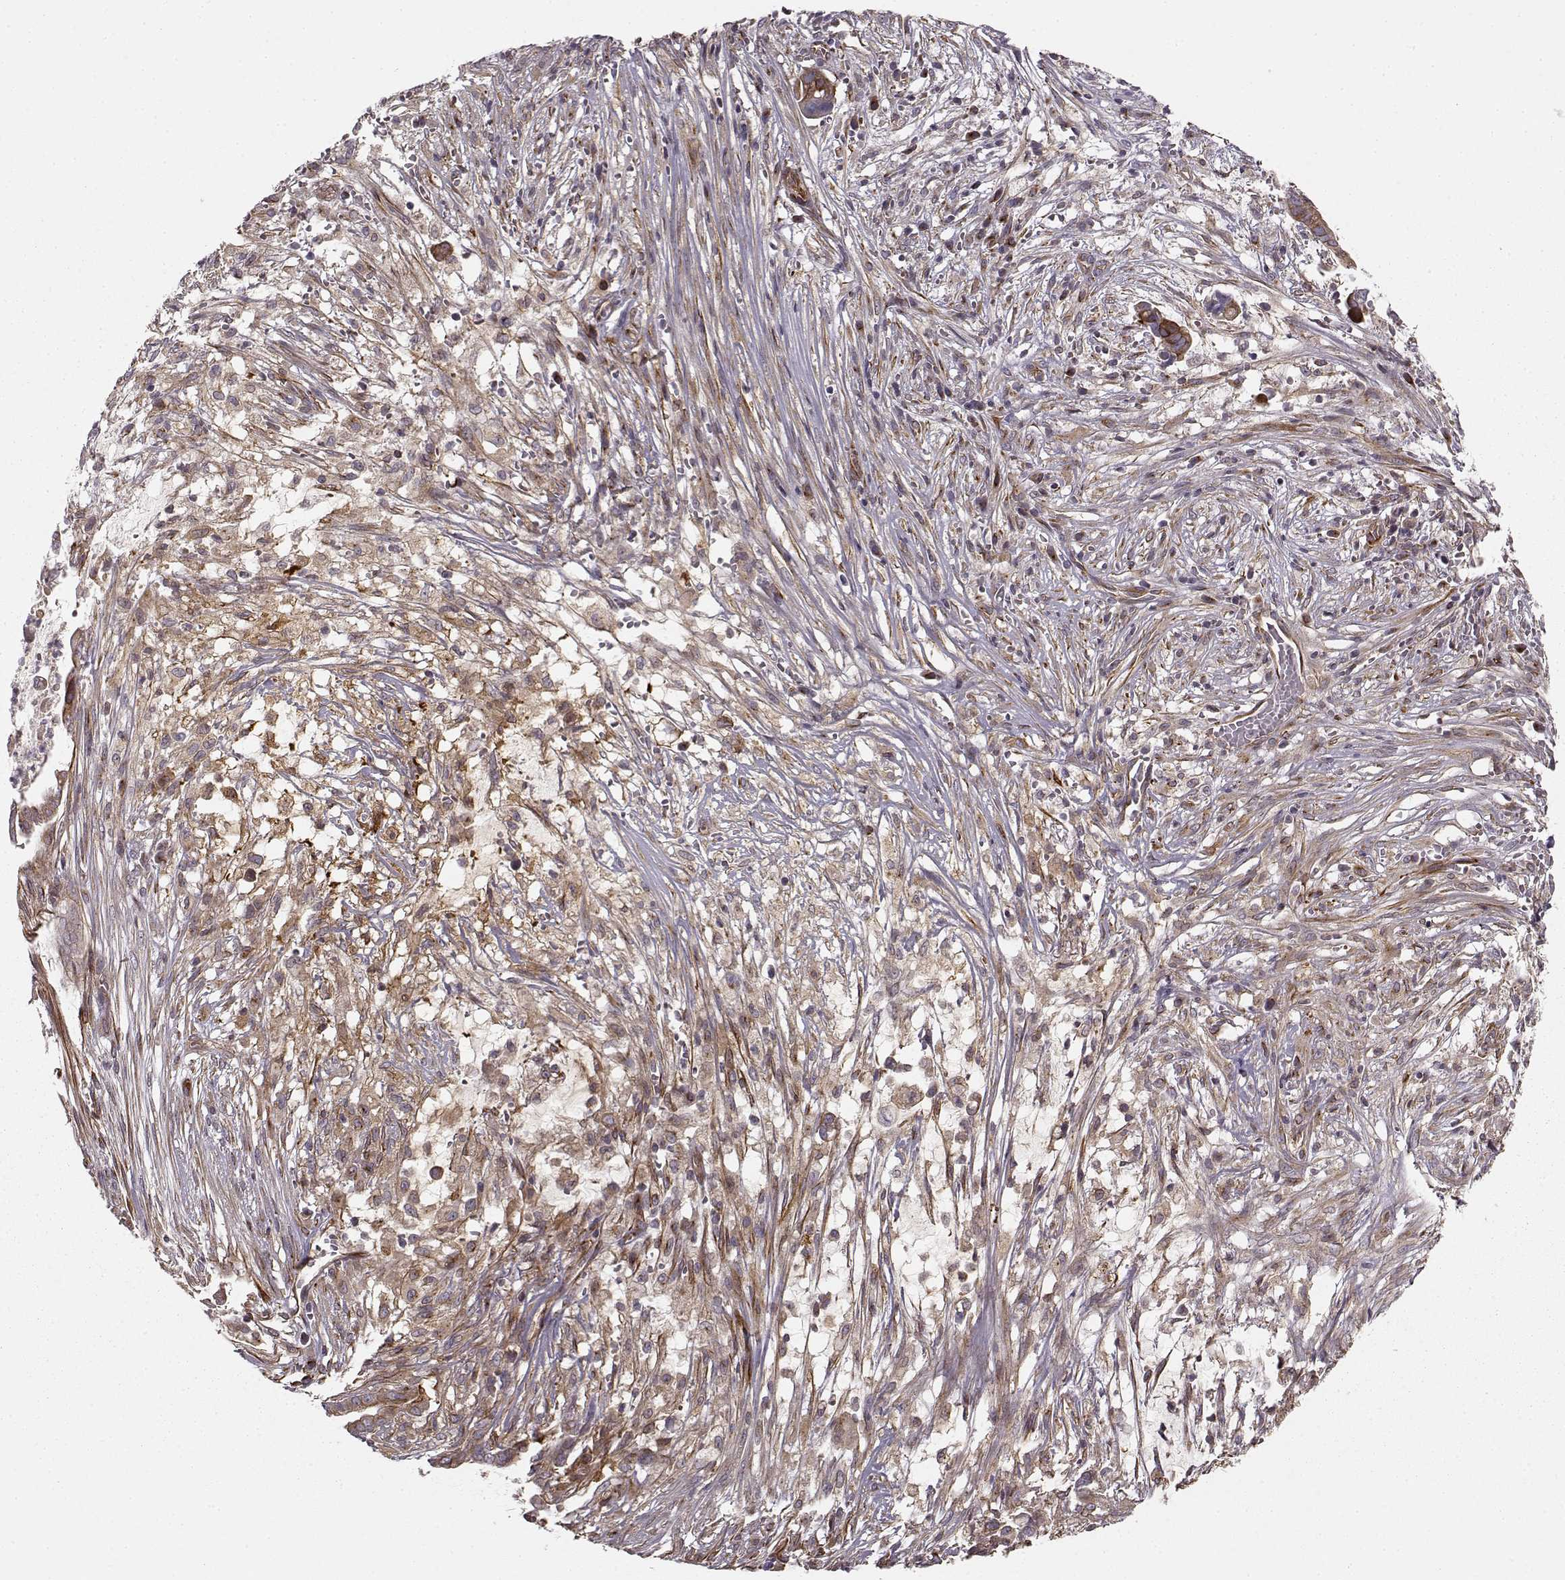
{"staining": {"intensity": "moderate", "quantity": ">75%", "location": "cytoplasmic/membranous"}, "tissue": "pancreatic cancer", "cell_type": "Tumor cells", "image_type": "cancer", "snomed": [{"axis": "morphology", "description": "Adenocarcinoma, NOS"}, {"axis": "topography", "description": "Pancreas"}], "caption": "Moderate cytoplasmic/membranous staining is identified in approximately >75% of tumor cells in adenocarcinoma (pancreatic).", "gene": "MTR", "patient": {"sex": "male", "age": 61}}